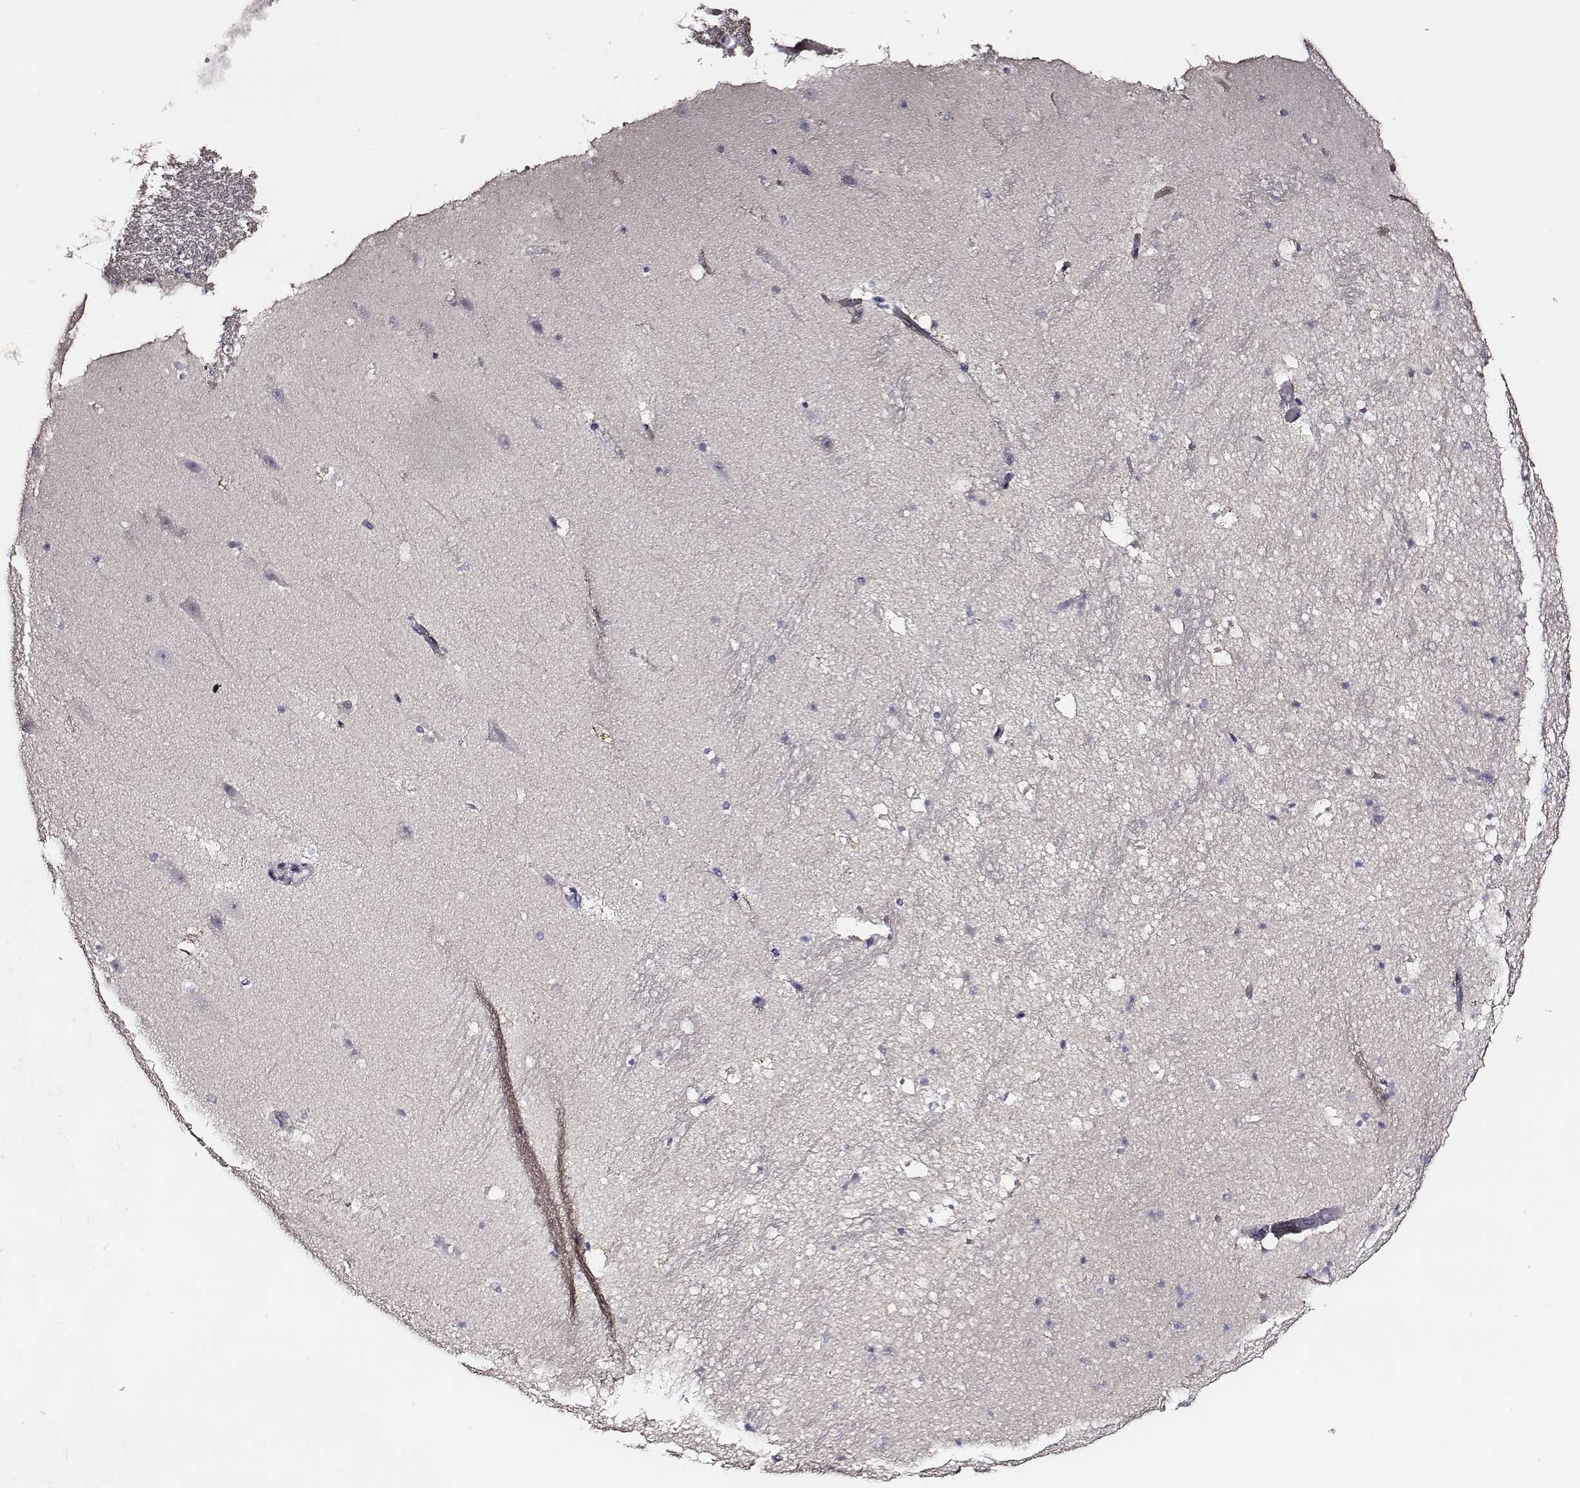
{"staining": {"intensity": "negative", "quantity": "none", "location": "none"}, "tissue": "hippocampus", "cell_type": "Glial cells", "image_type": "normal", "snomed": [{"axis": "morphology", "description": "Normal tissue, NOS"}, {"axis": "topography", "description": "Hippocampus"}], "caption": "Immunohistochemistry (IHC) image of normal human hippocampus stained for a protein (brown), which exhibits no expression in glial cells.", "gene": "AADAT", "patient": {"sex": "male", "age": 26}}